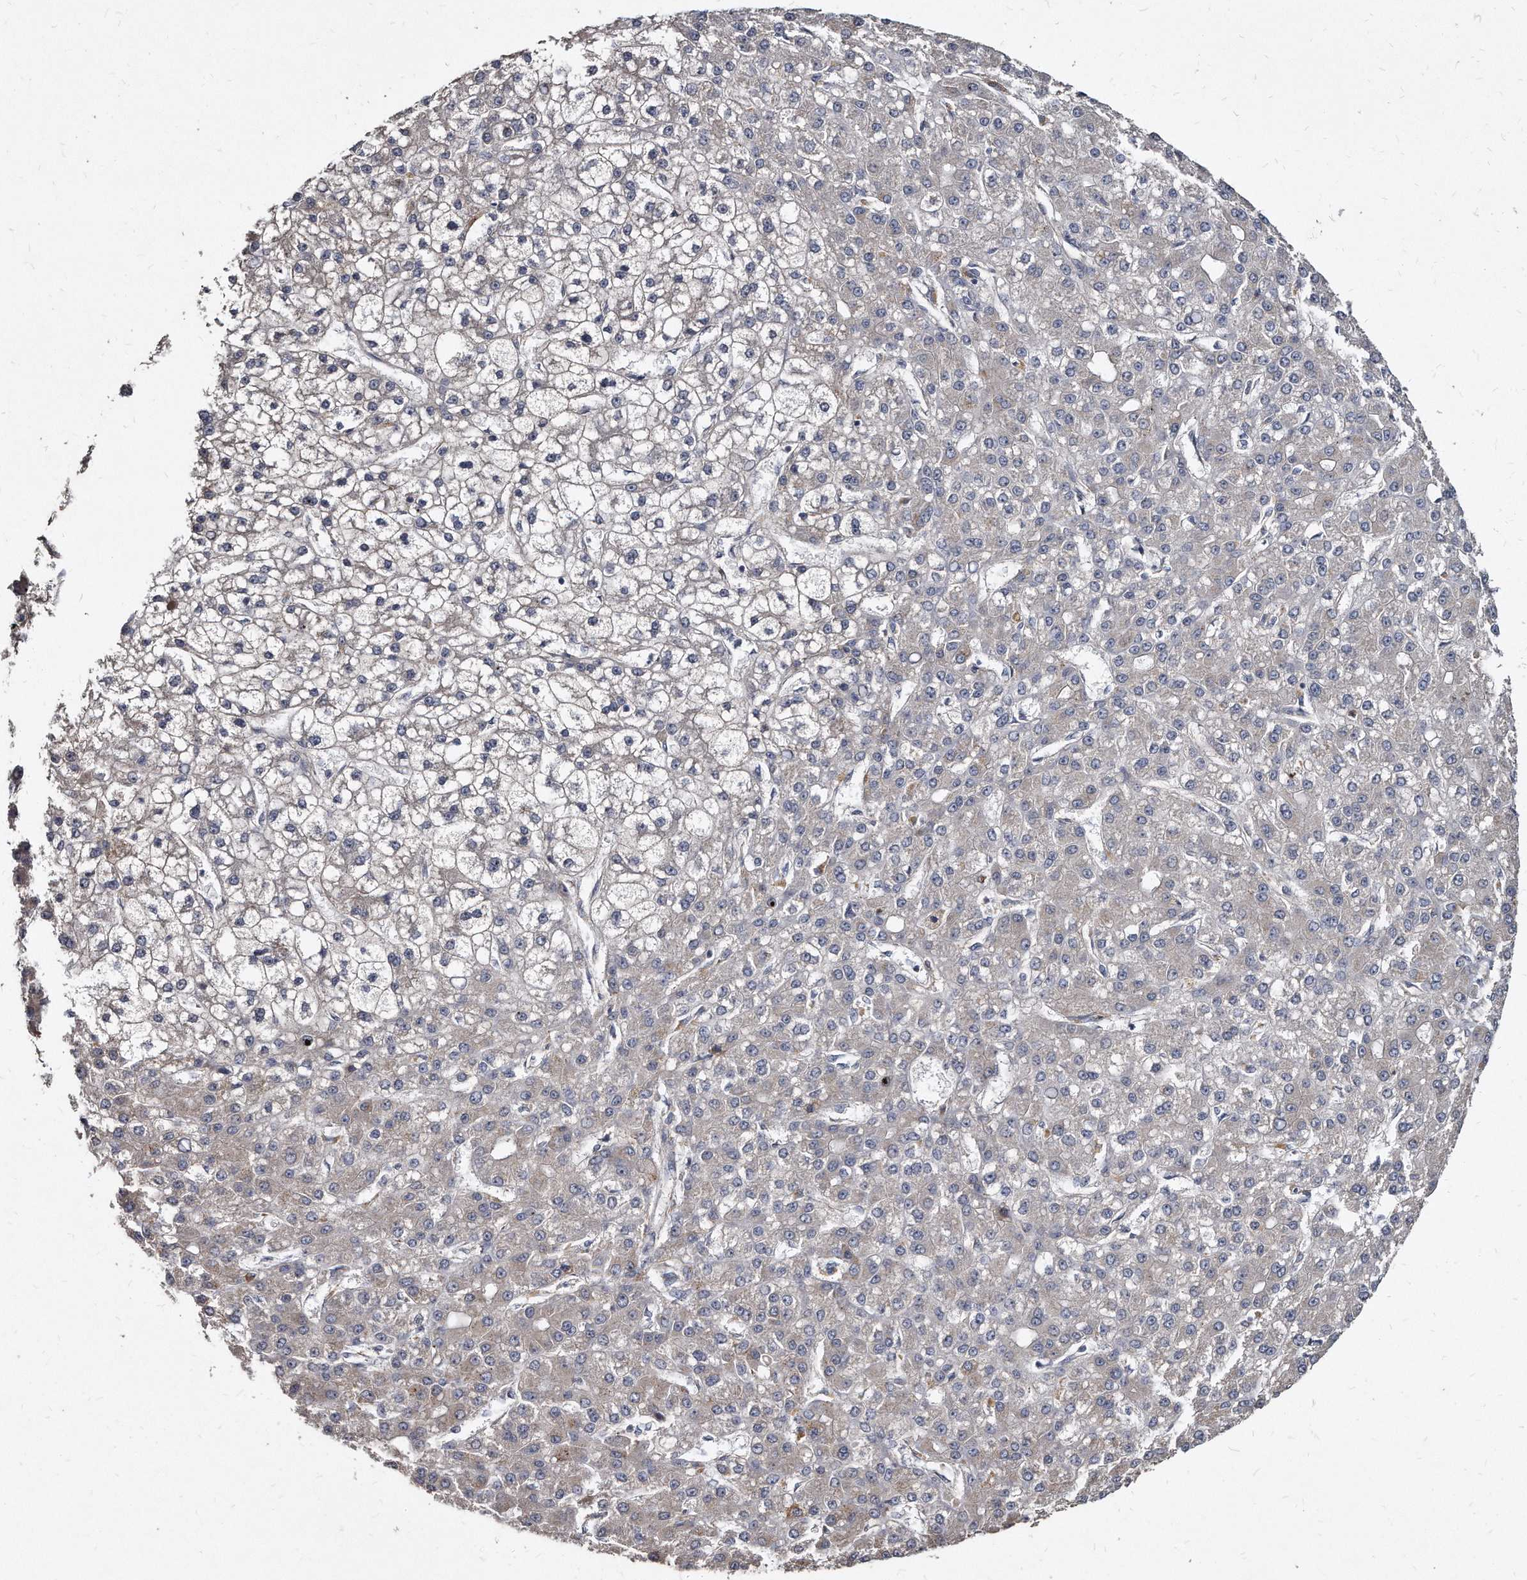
{"staining": {"intensity": "weak", "quantity": "<25%", "location": "cytoplasmic/membranous"}, "tissue": "liver cancer", "cell_type": "Tumor cells", "image_type": "cancer", "snomed": [{"axis": "morphology", "description": "Carcinoma, Hepatocellular, NOS"}, {"axis": "topography", "description": "Liver"}], "caption": "Immunohistochemistry of liver cancer (hepatocellular carcinoma) shows no positivity in tumor cells.", "gene": "KLHDC3", "patient": {"sex": "male", "age": 67}}